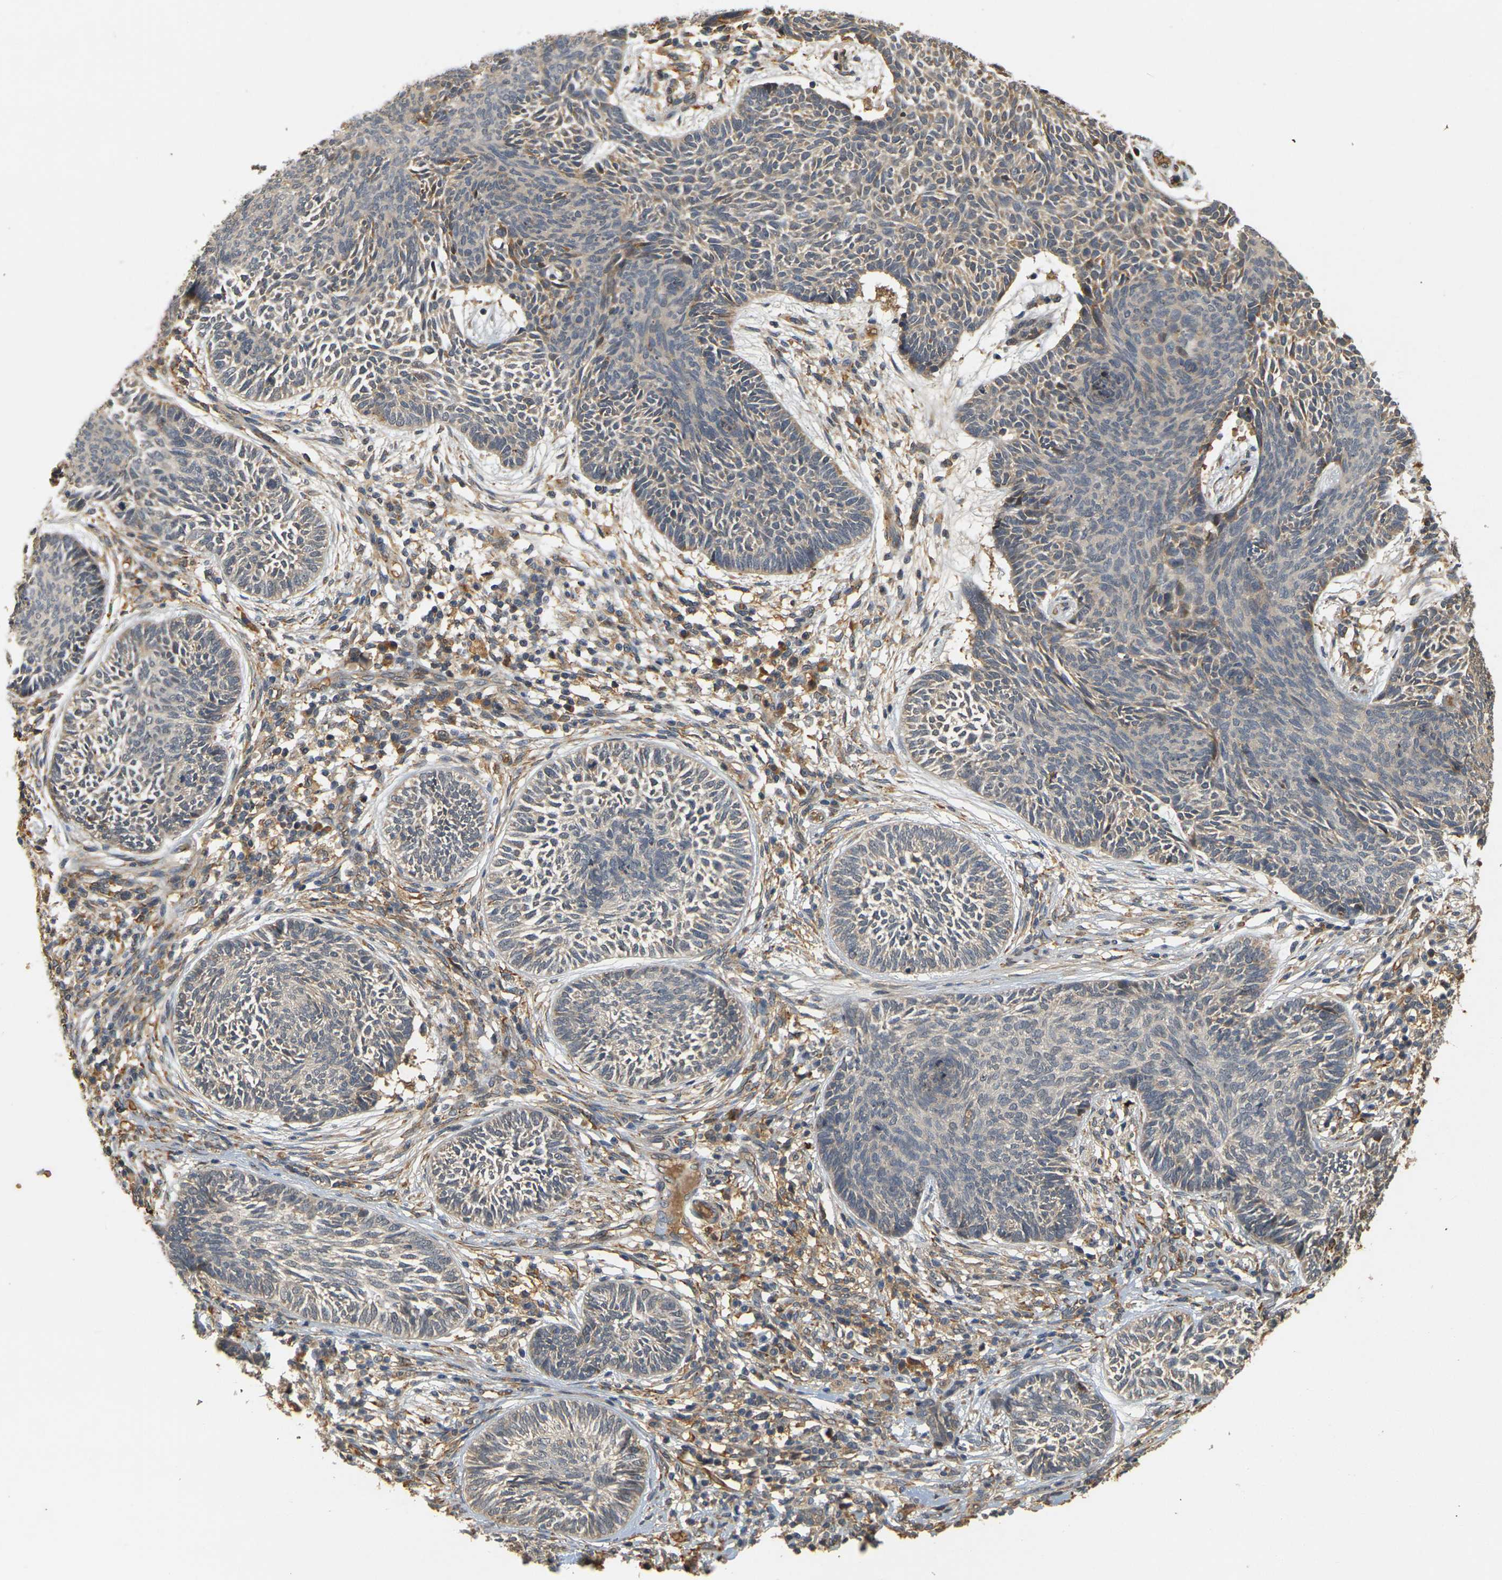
{"staining": {"intensity": "weak", "quantity": "25%-75%", "location": "cytoplasmic/membranous"}, "tissue": "skin cancer", "cell_type": "Tumor cells", "image_type": "cancer", "snomed": [{"axis": "morphology", "description": "Papilloma, NOS"}, {"axis": "morphology", "description": "Basal cell carcinoma"}, {"axis": "topography", "description": "Skin"}], "caption": "DAB immunohistochemical staining of skin cancer (basal cell carcinoma) displays weak cytoplasmic/membranous protein expression in about 25%-75% of tumor cells.", "gene": "MEGF9", "patient": {"sex": "male", "age": 87}}